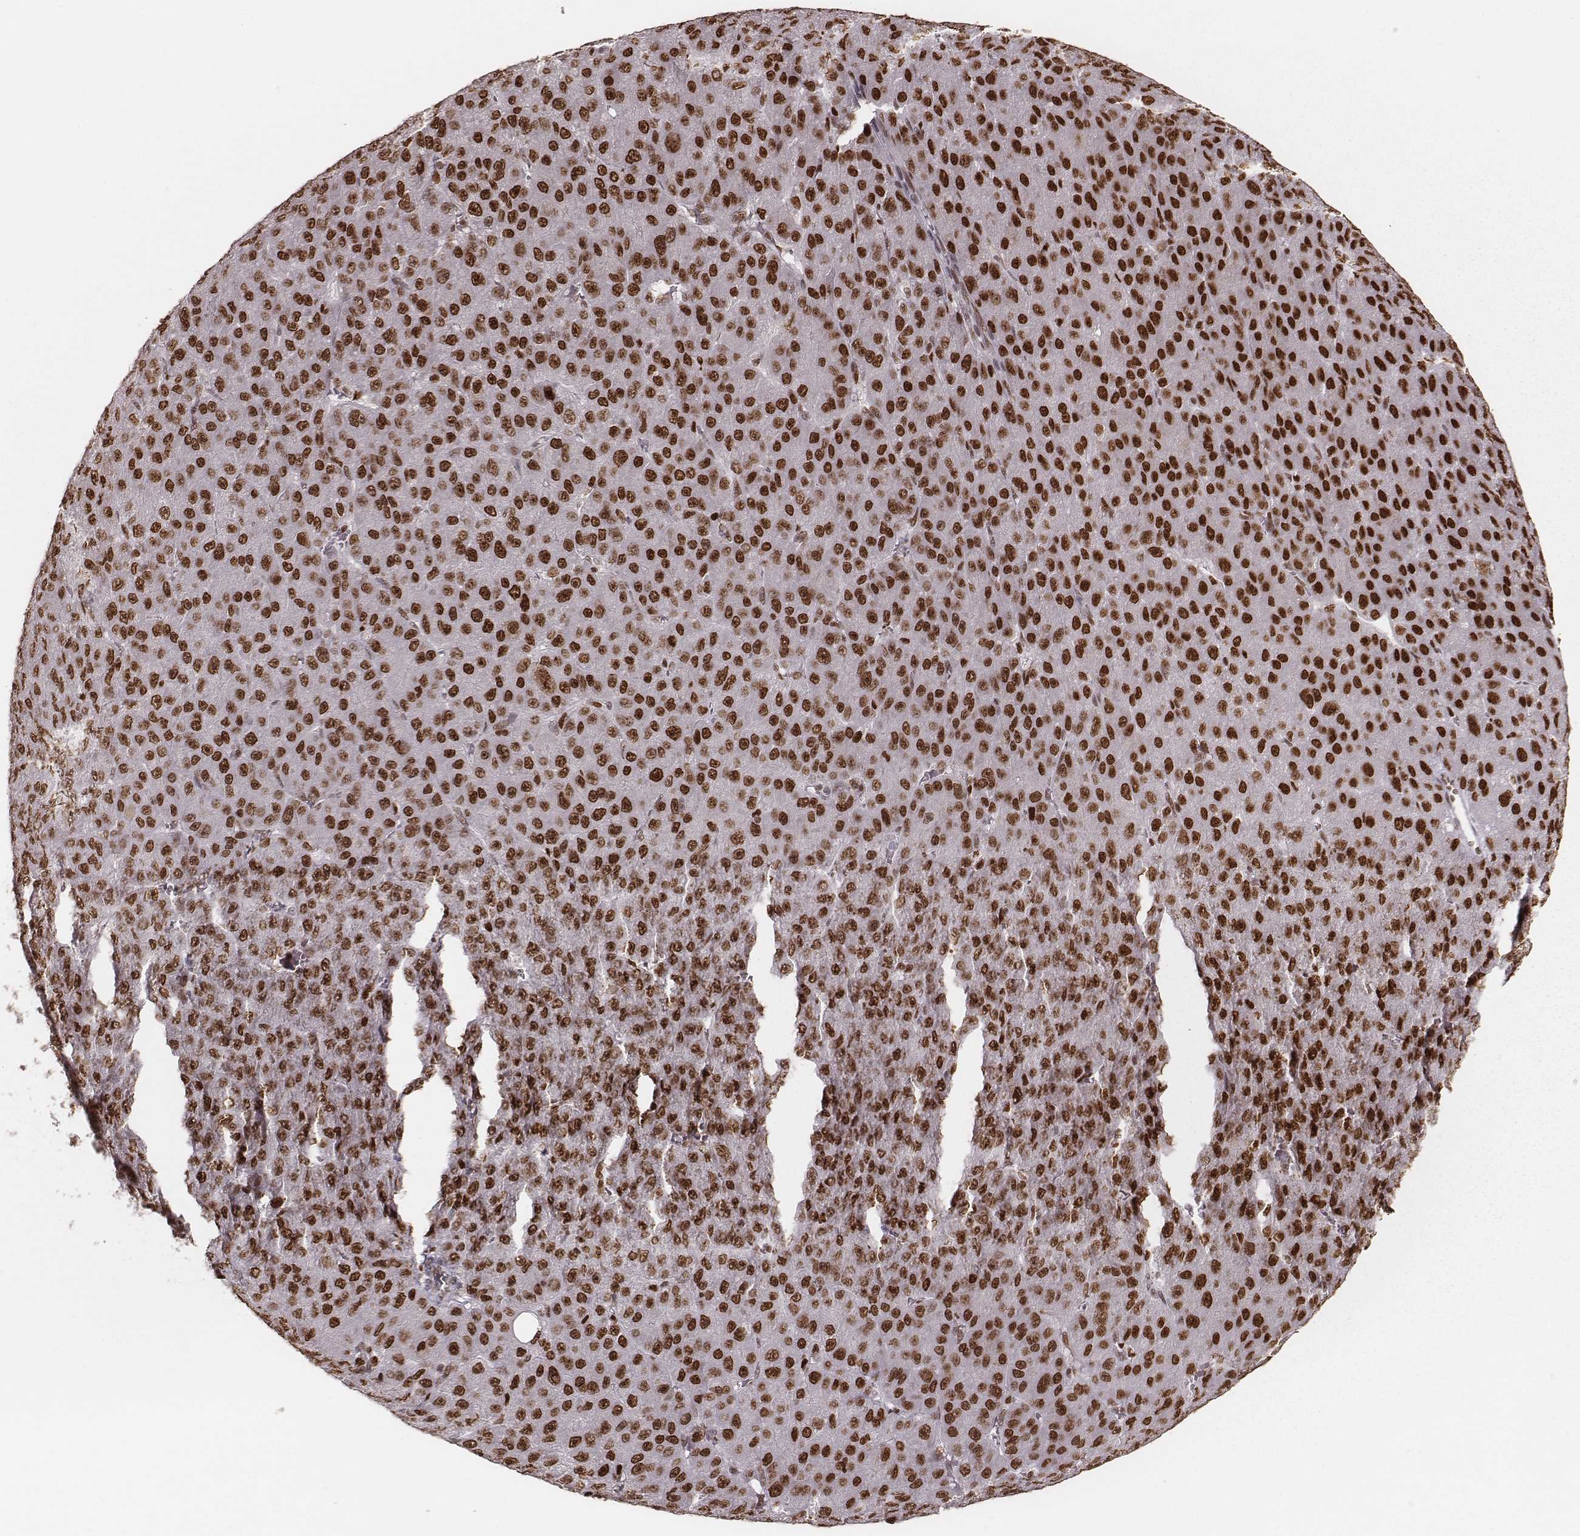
{"staining": {"intensity": "strong", "quantity": ">75%", "location": "nuclear"}, "tissue": "liver cancer", "cell_type": "Tumor cells", "image_type": "cancer", "snomed": [{"axis": "morphology", "description": "Carcinoma, Hepatocellular, NOS"}, {"axis": "topography", "description": "Liver"}], "caption": "A high-resolution image shows immunohistochemistry (IHC) staining of liver hepatocellular carcinoma, which displays strong nuclear staining in about >75% of tumor cells. (brown staining indicates protein expression, while blue staining denotes nuclei).", "gene": "PARP1", "patient": {"sex": "male", "age": 67}}